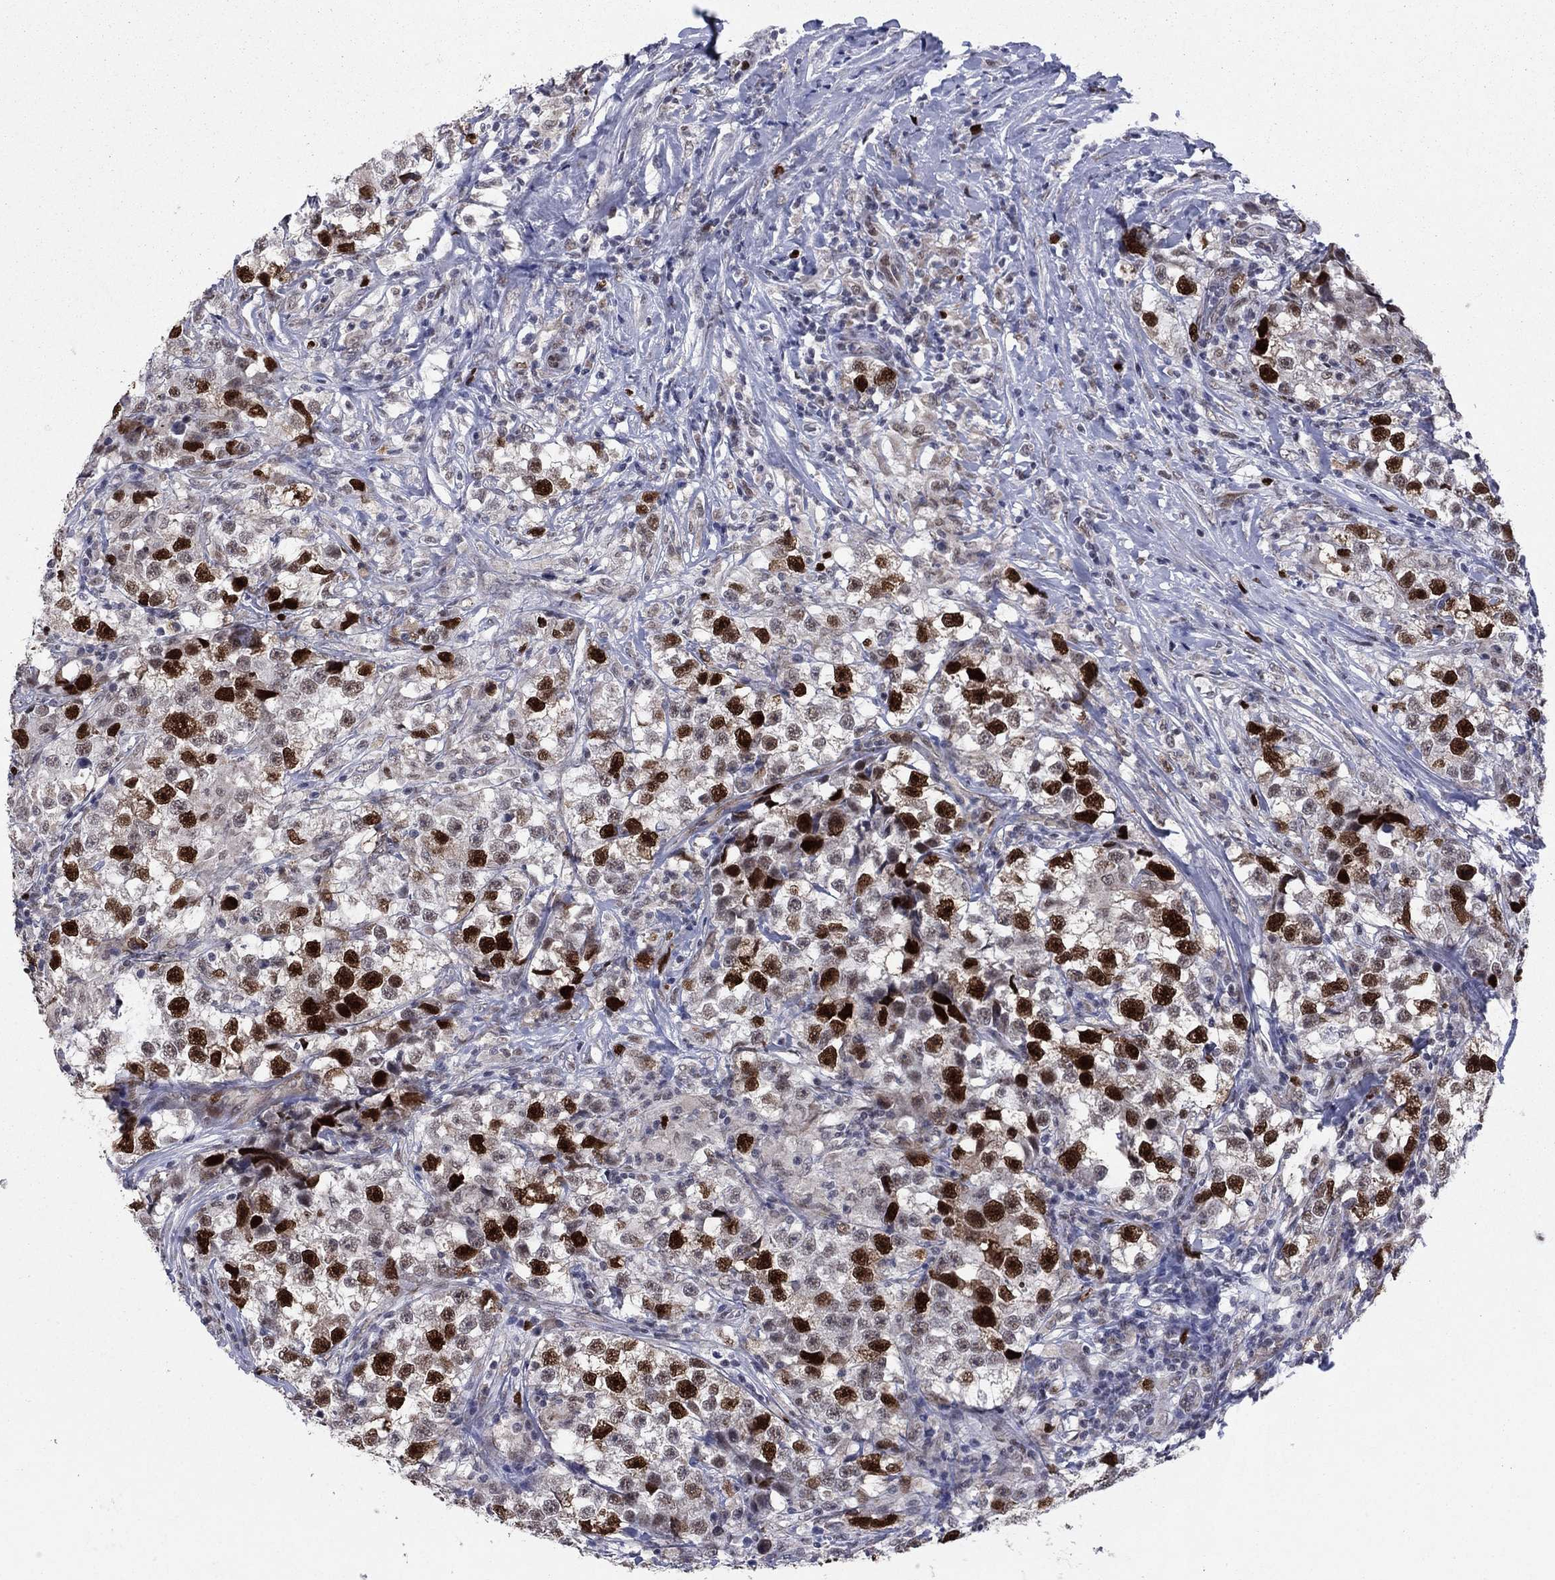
{"staining": {"intensity": "strong", "quantity": "25%-75%", "location": "nuclear"}, "tissue": "testis cancer", "cell_type": "Tumor cells", "image_type": "cancer", "snomed": [{"axis": "morphology", "description": "Seminoma, NOS"}, {"axis": "topography", "description": "Testis"}], "caption": "Protein analysis of testis seminoma tissue reveals strong nuclear positivity in approximately 25%-75% of tumor cells.", "gene": "CDCA5", "patient": {"sex": "male", "age": 46}}